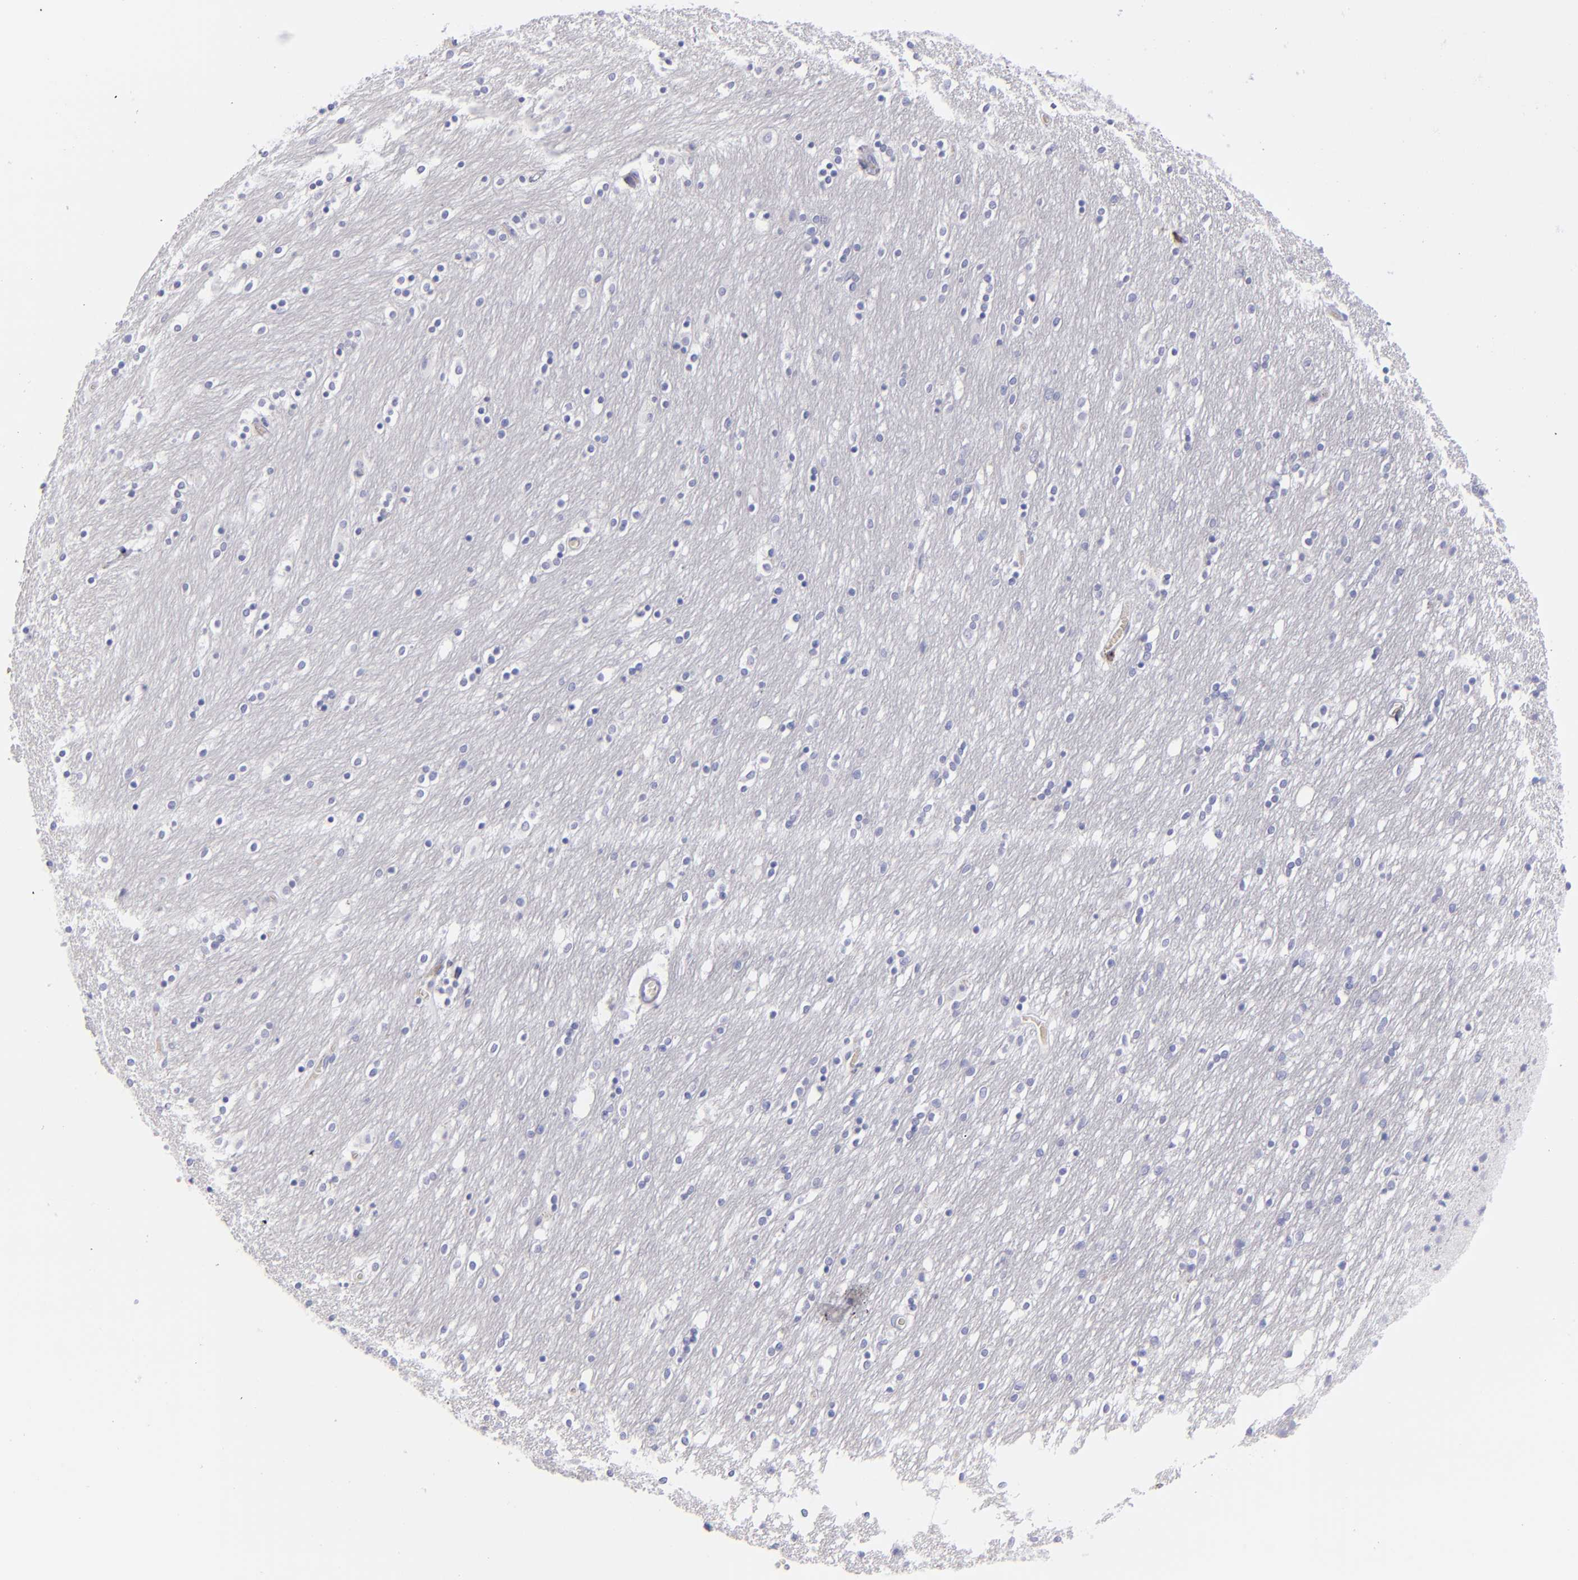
{"staining": {"intensity": "negative", "quantity": "none", "location": "none"}, "tissue": "caudate", "cell_type": "Glial cells", "image_type": "normal", "snomed": [{"axis": "morphology", "description": "Normal tissue, NOS"}, {"axis": "topography", "description": "Lateral ventricle wall"}], "caption": "Immunohistochemistry (IHC) image of unremarkable caudate stained for a protein (brown), which displays no expression in glial cells.", "gene": "CD2", "patient": {"sex": "female", "age": 54}}